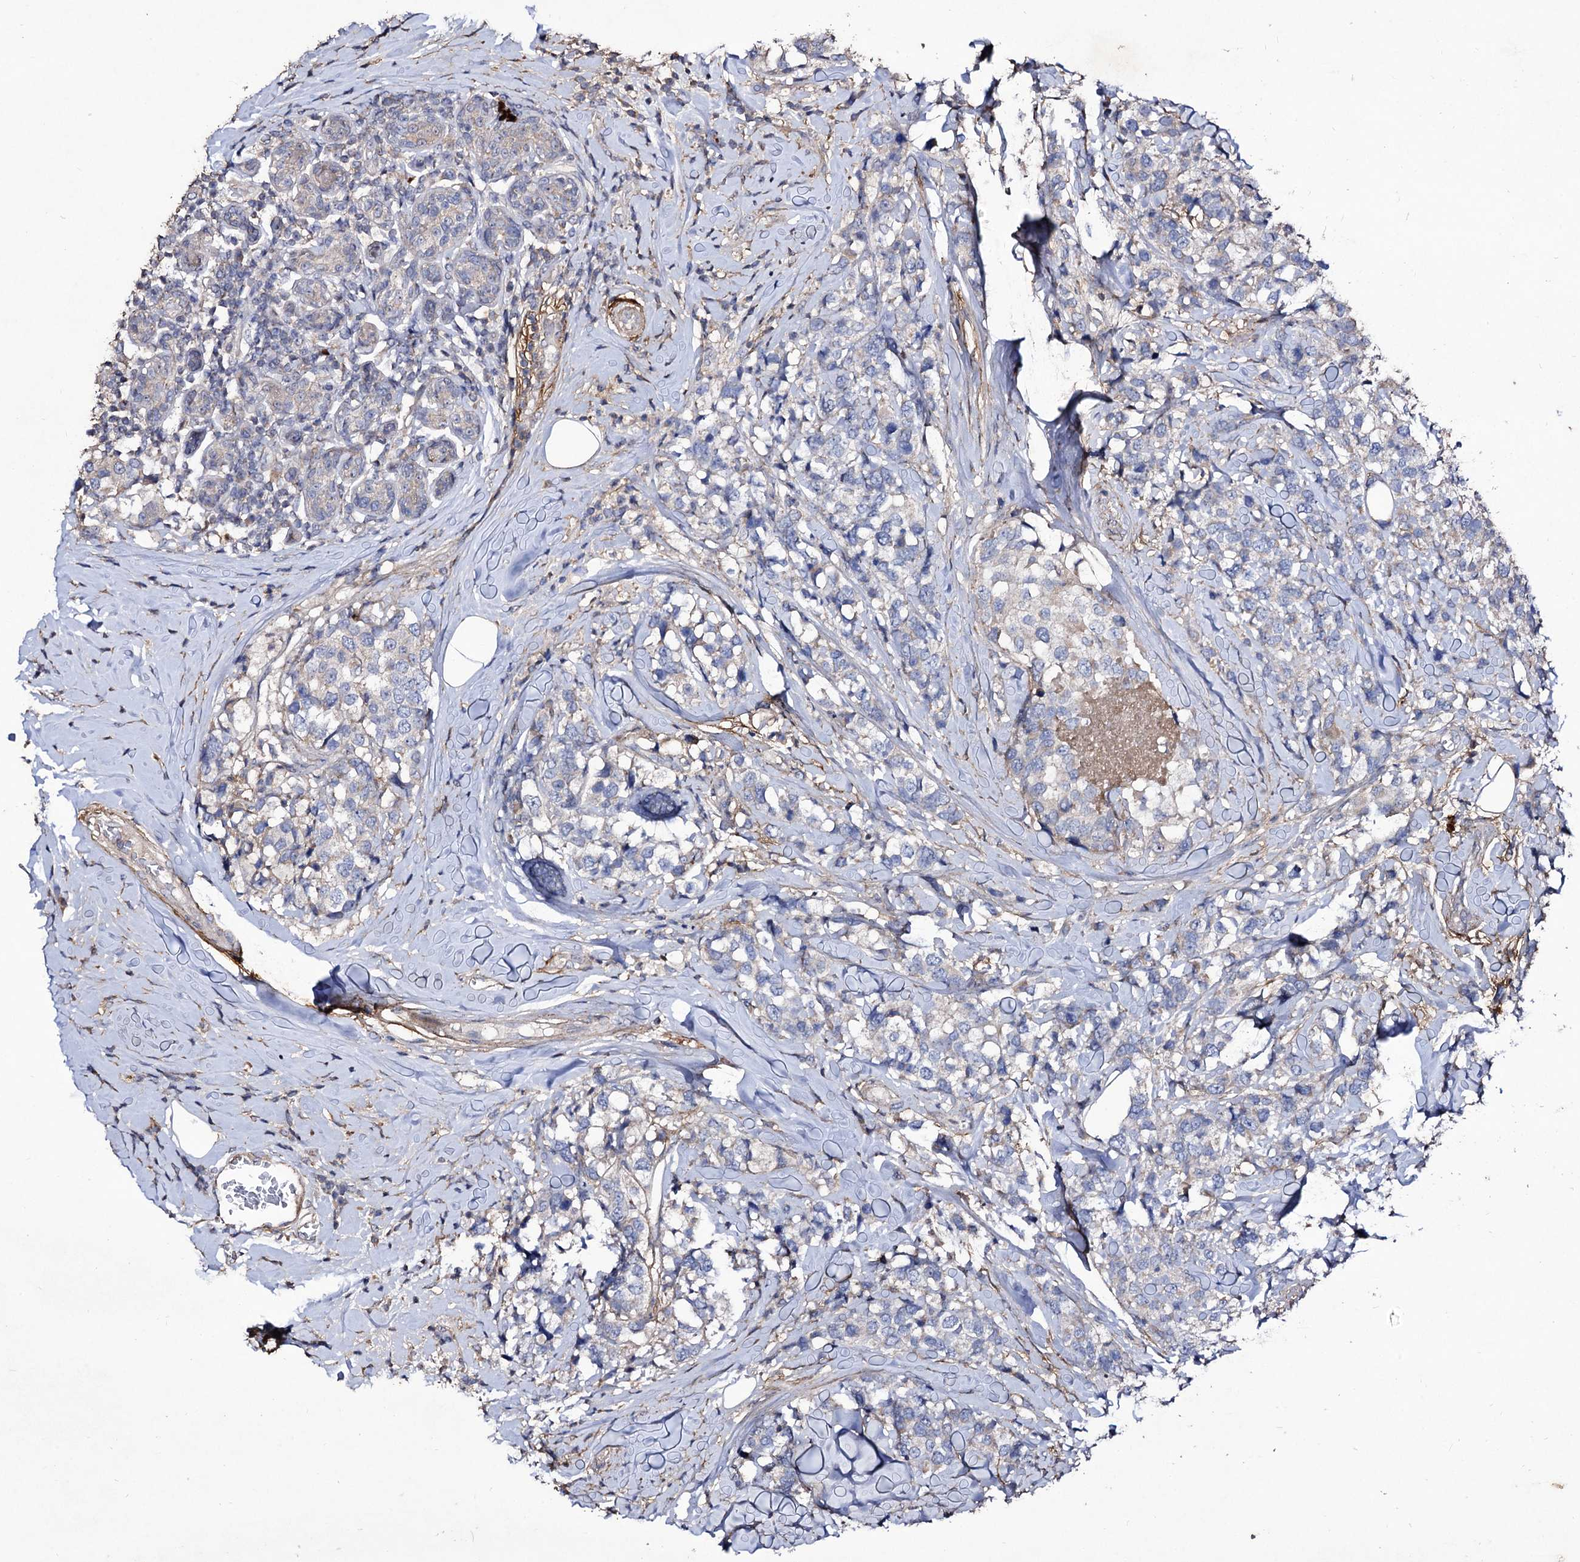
{"staining": {"intensity": "negative", "quantity": "none", "location": "none"}, "tissue": "breast cancer", "cell_type": "Tumor cells", "image_type": "cancer", "snomed": [{"axis": "morphology", "description": "Lobular carcinoma"}, {"axis": "topography", "description": "Breast"}], "caption": "There is no significant expression in tumor cells of breast cancer (lobular carcinoma).", "gene": "MYO1H", "patient": {"sex": "female", "age": 59}}